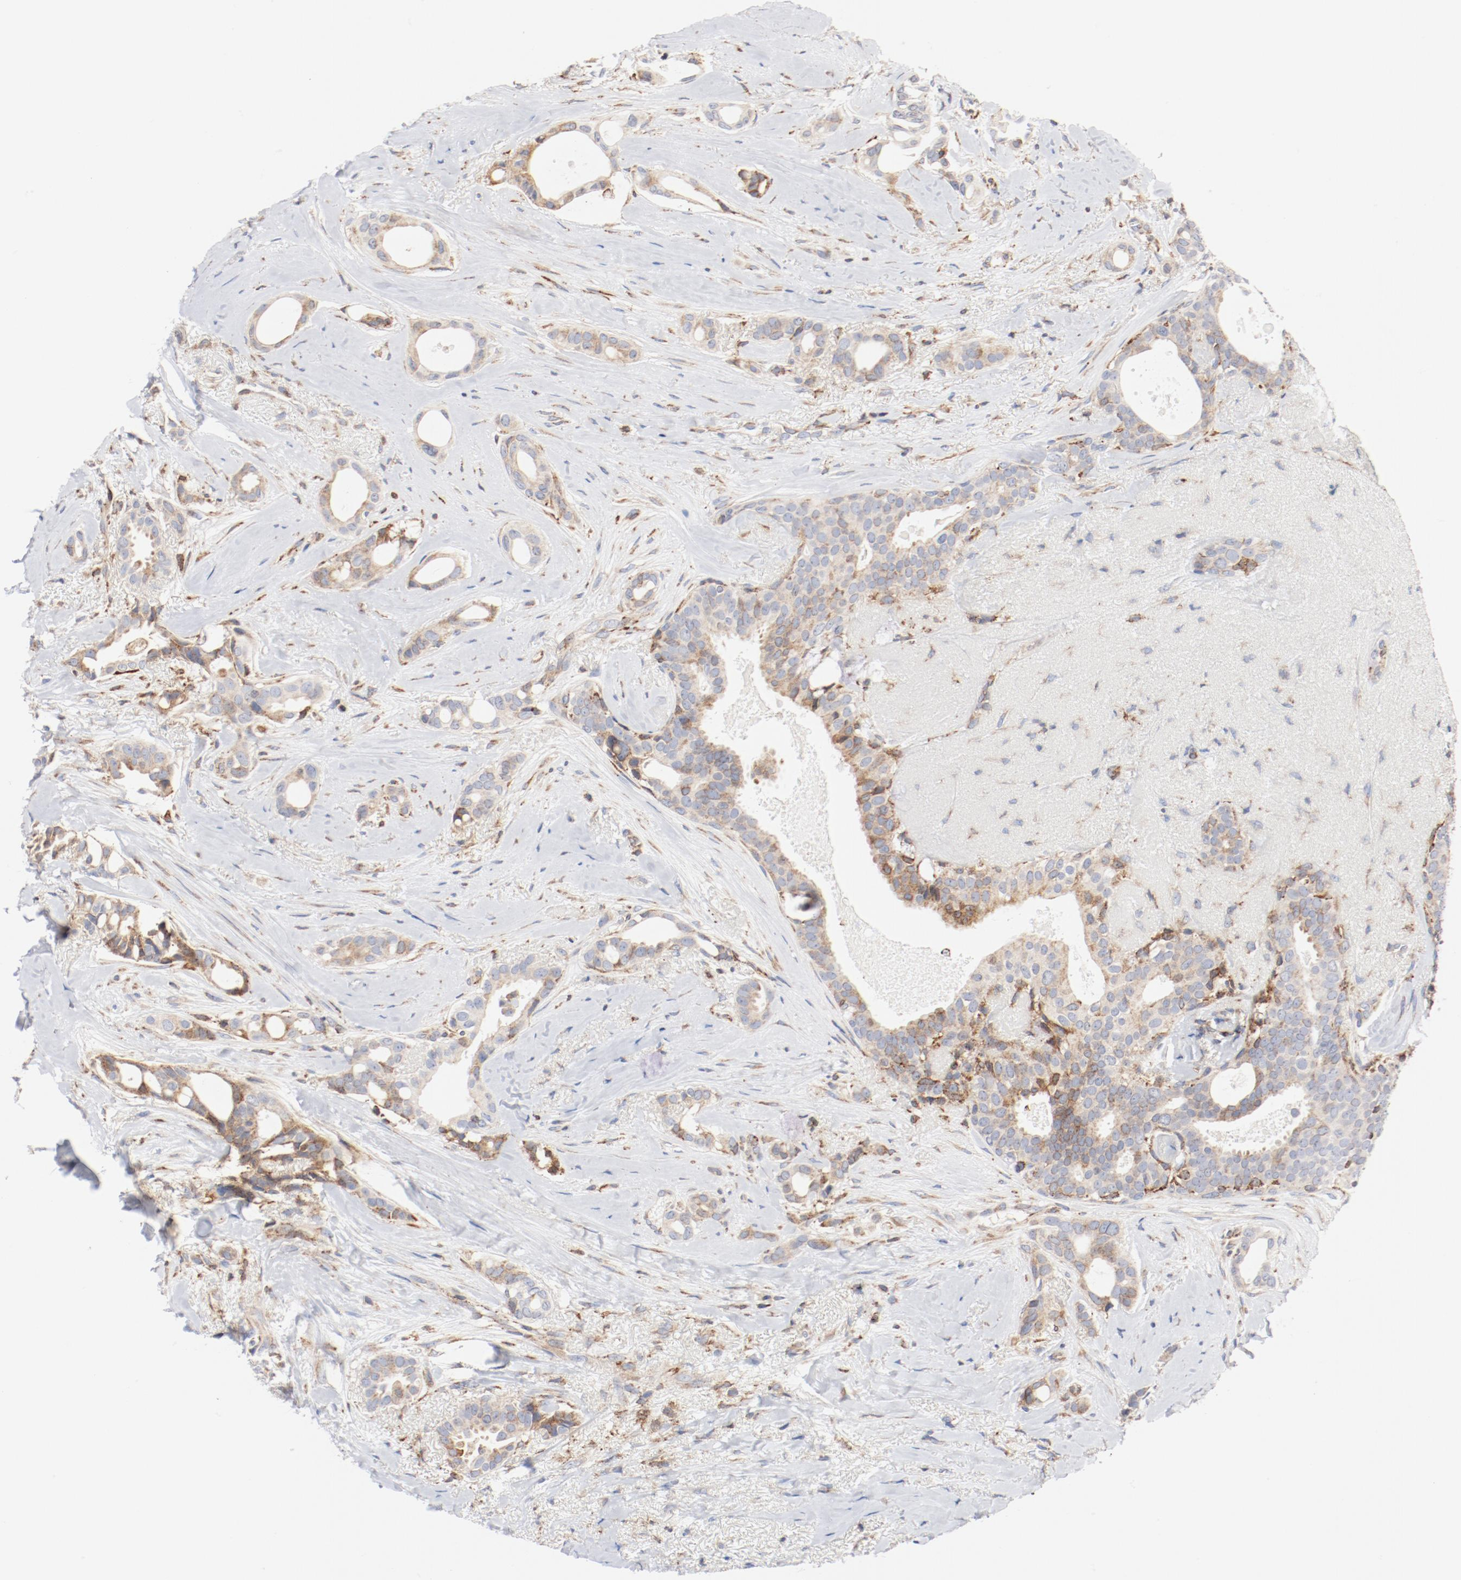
{"staining": {"intensity": "moderate", "quantity": ">75%", "location": "cytoplasmic/membranous"}, "tissue": "breast cancer", "cell_type": "Tumor cells", "image_type": "cancer", "snomed": [{"axis": "morphology", "description": "Duct carcinoma"}, {"axis": "topography", "description": "Breast"}], "caption": "Moderate cytoplasmic/membranous staining is appreciated in approximately >75% of tumor cells in breast cancer (intraductal carcinoma).", "gene": "PDPK1", "patient": {"sex": "female", "age": 54}}